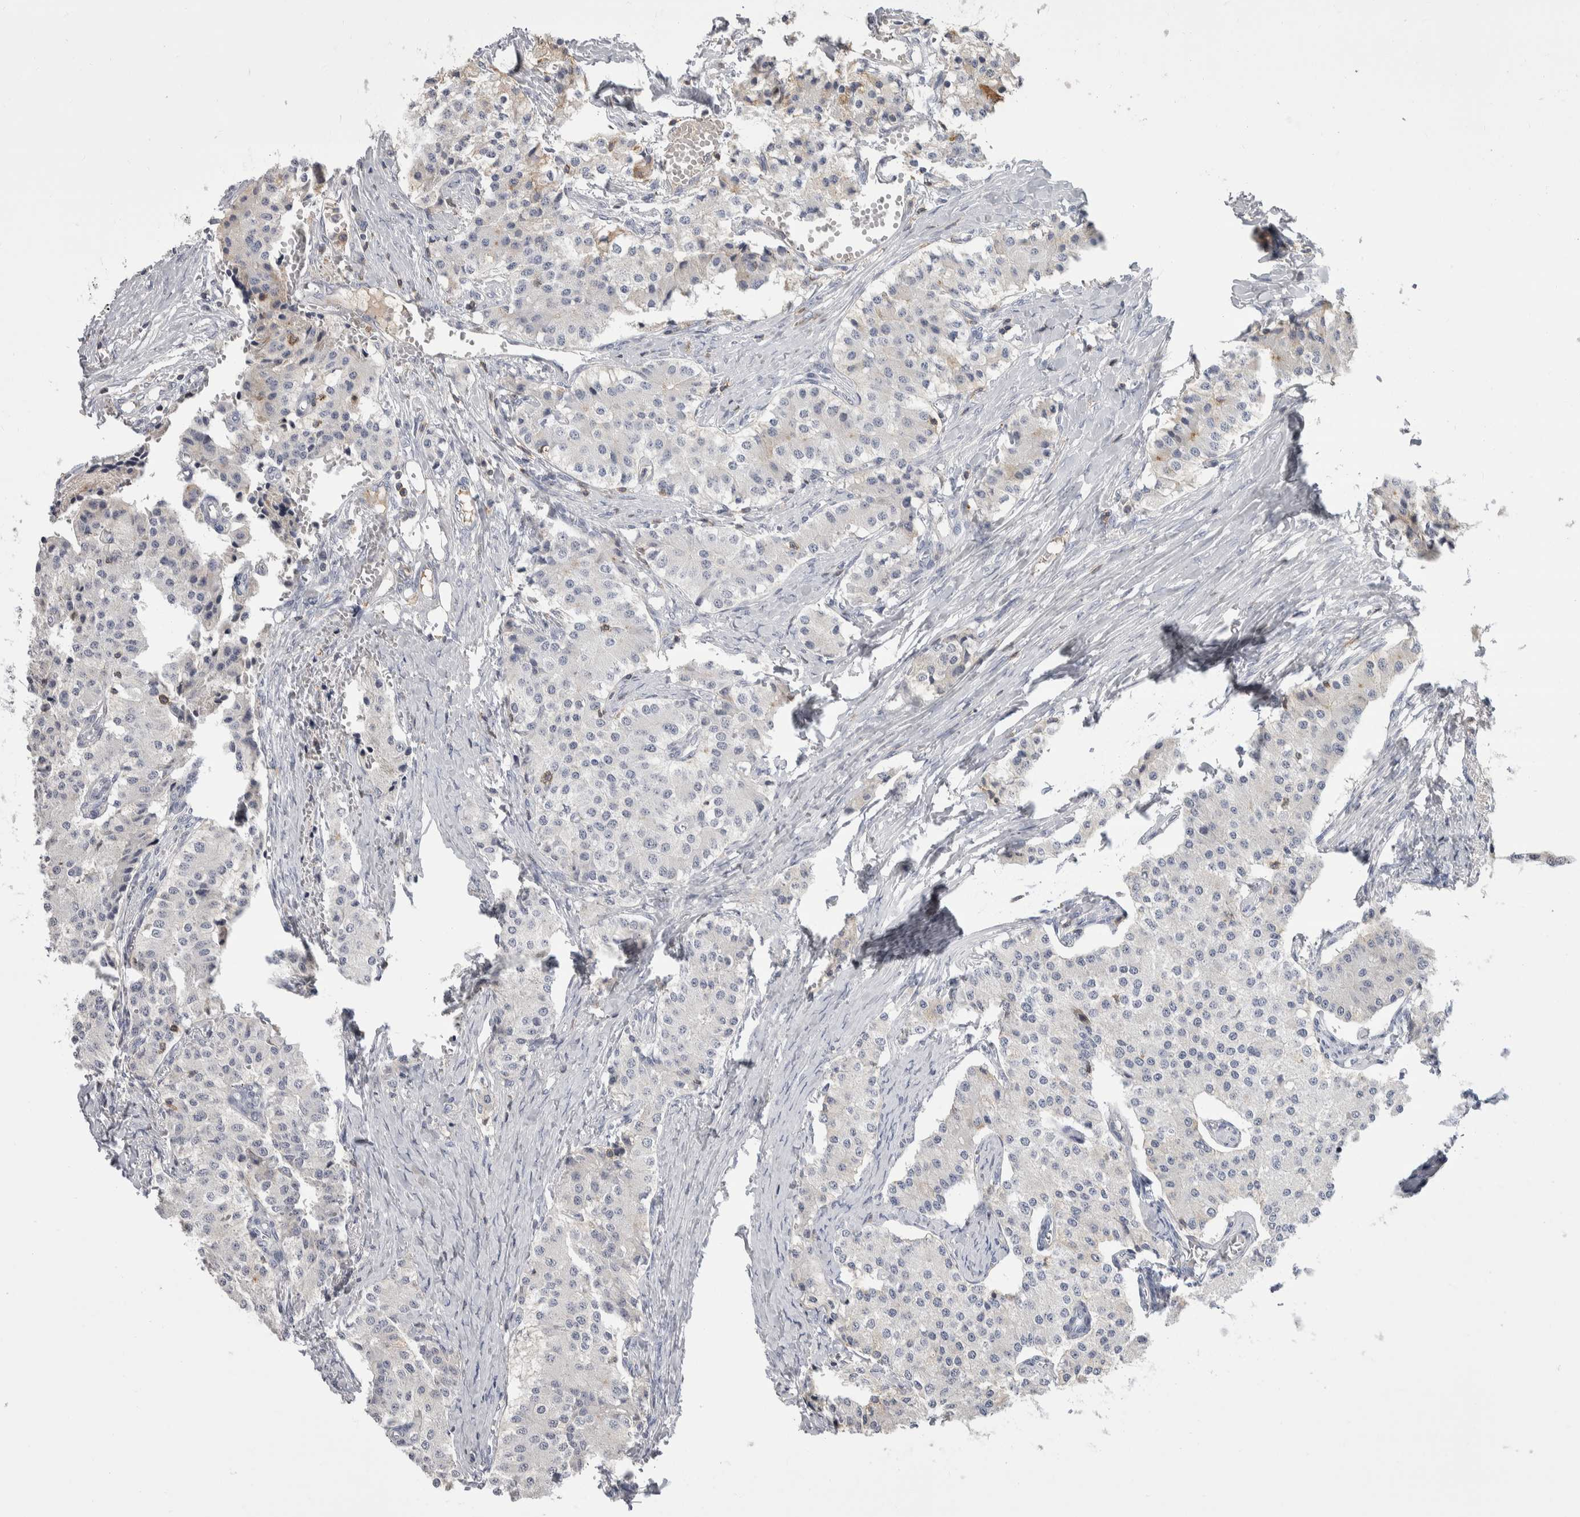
{"staining": {"intensity": "negative", "quantity": "none", "location": "none"}, "tissue": "carcinoid", "cell_type": "Tumor cells", "image_type": "cancer", "snomed": [{"axis": "morphology", "description": "Carcinoid, malignant, NOS"}, {"axis": "topography", "description": "Colon"}], "caption": "Immunohistochemical staining of human carcinoid displays no significant staining in tumor cells.", "gene": "CEP295NL", "patient": {"sex": "female", "age": 52}}